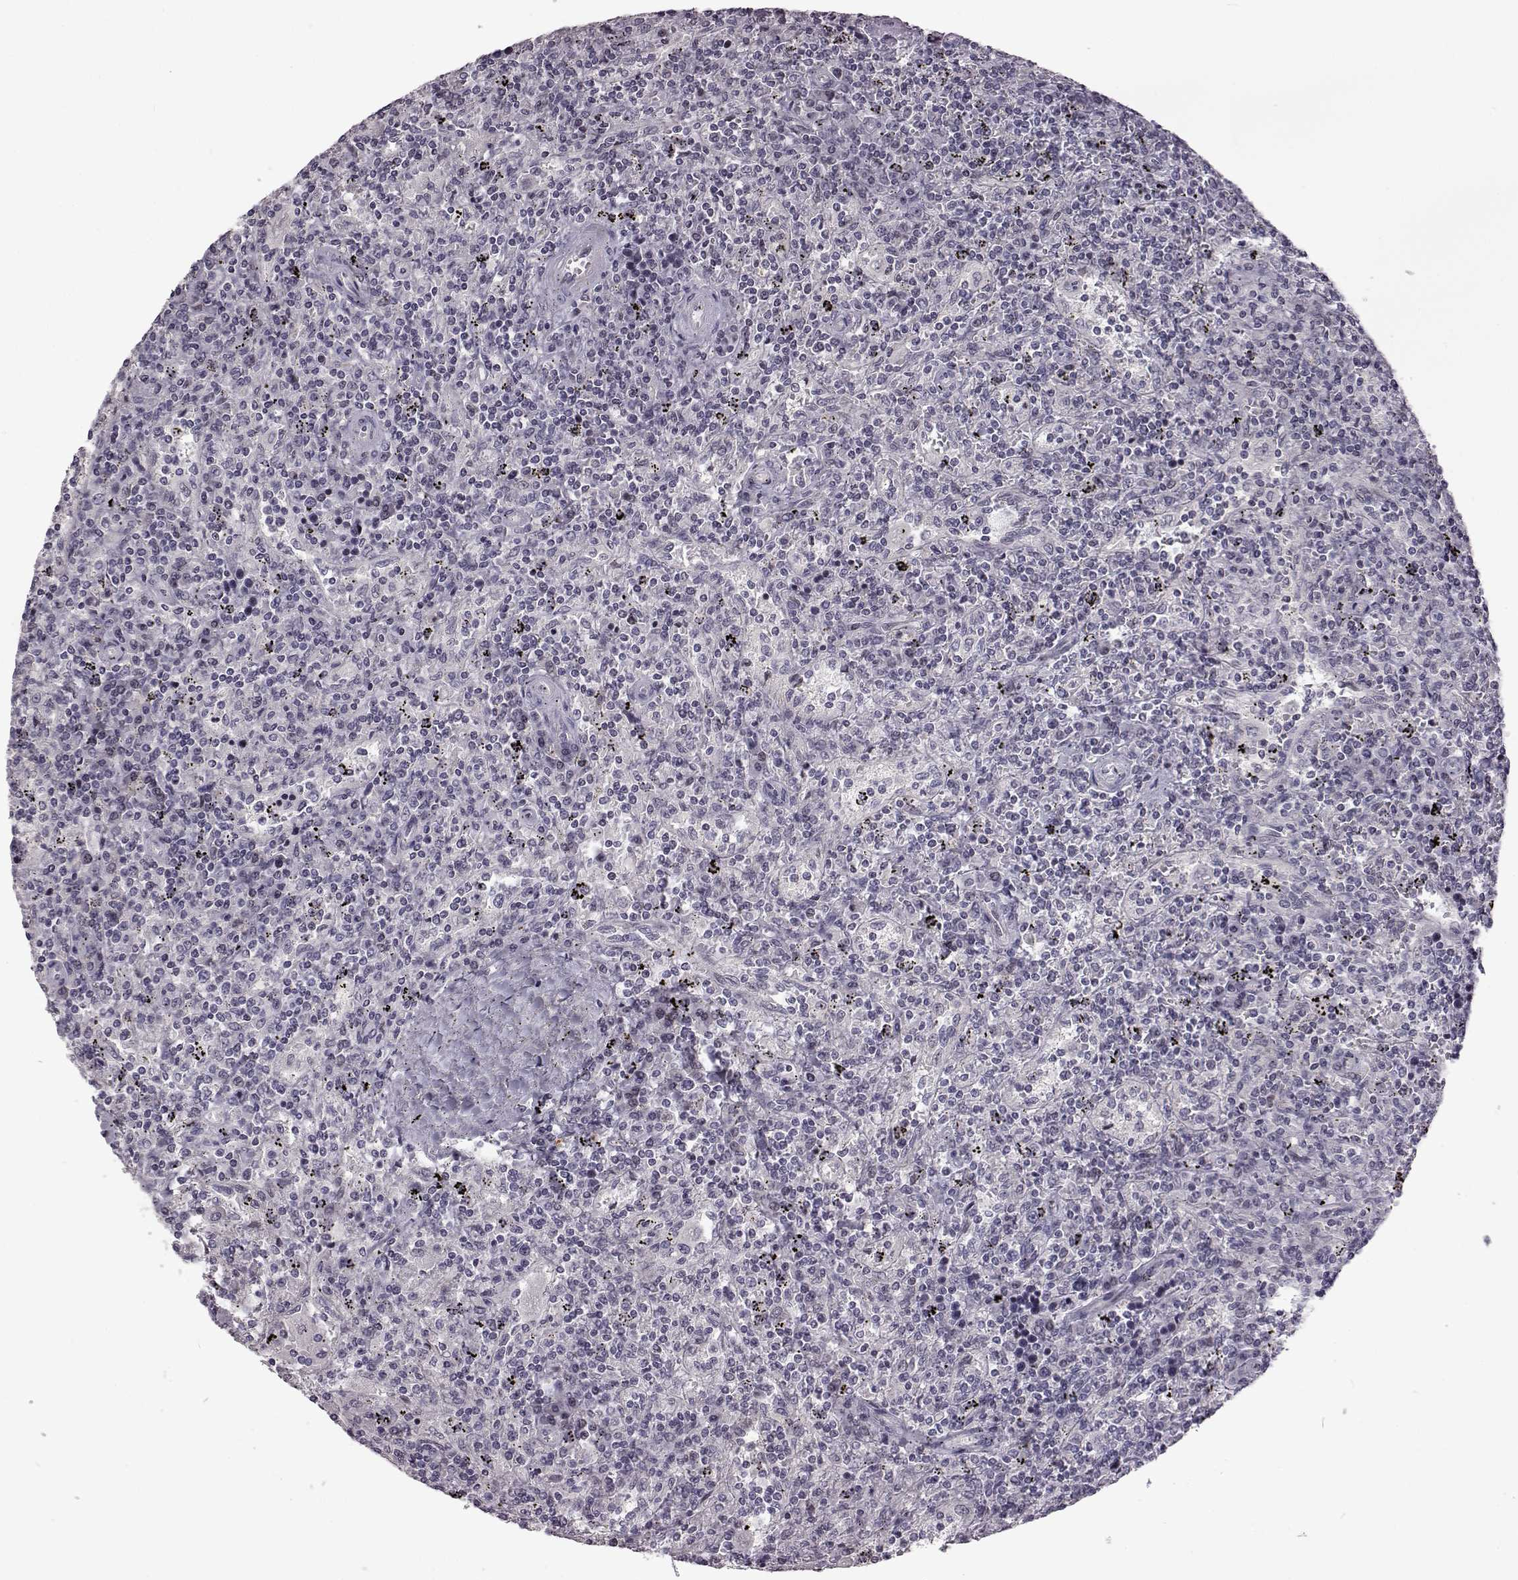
{"staining": {"intensity": "negative", "quantity": "none", "location": "none"}, "tissue": "lymphoma", "cell_type": "Tumor cells", "image_type": "cancer", "snomed": [{"axis": "morphology", "description": "Malignant lymphoma, non-Hodgkin's type, Low grade"}, {"axis": "topography", "description": "Spleen"}], "caption": "High magnification brightfield microscopy of lymphoma stained with DAB (3,3'-diaminobenzidine) (brown) and counterstained with hematoxylin (blue): tumor cells show no significant staining. (DAB immunohistochemistry with hematoxylin counter stain).", "gene": "GAL", "patient": {"sex": "male", "age": 62}}